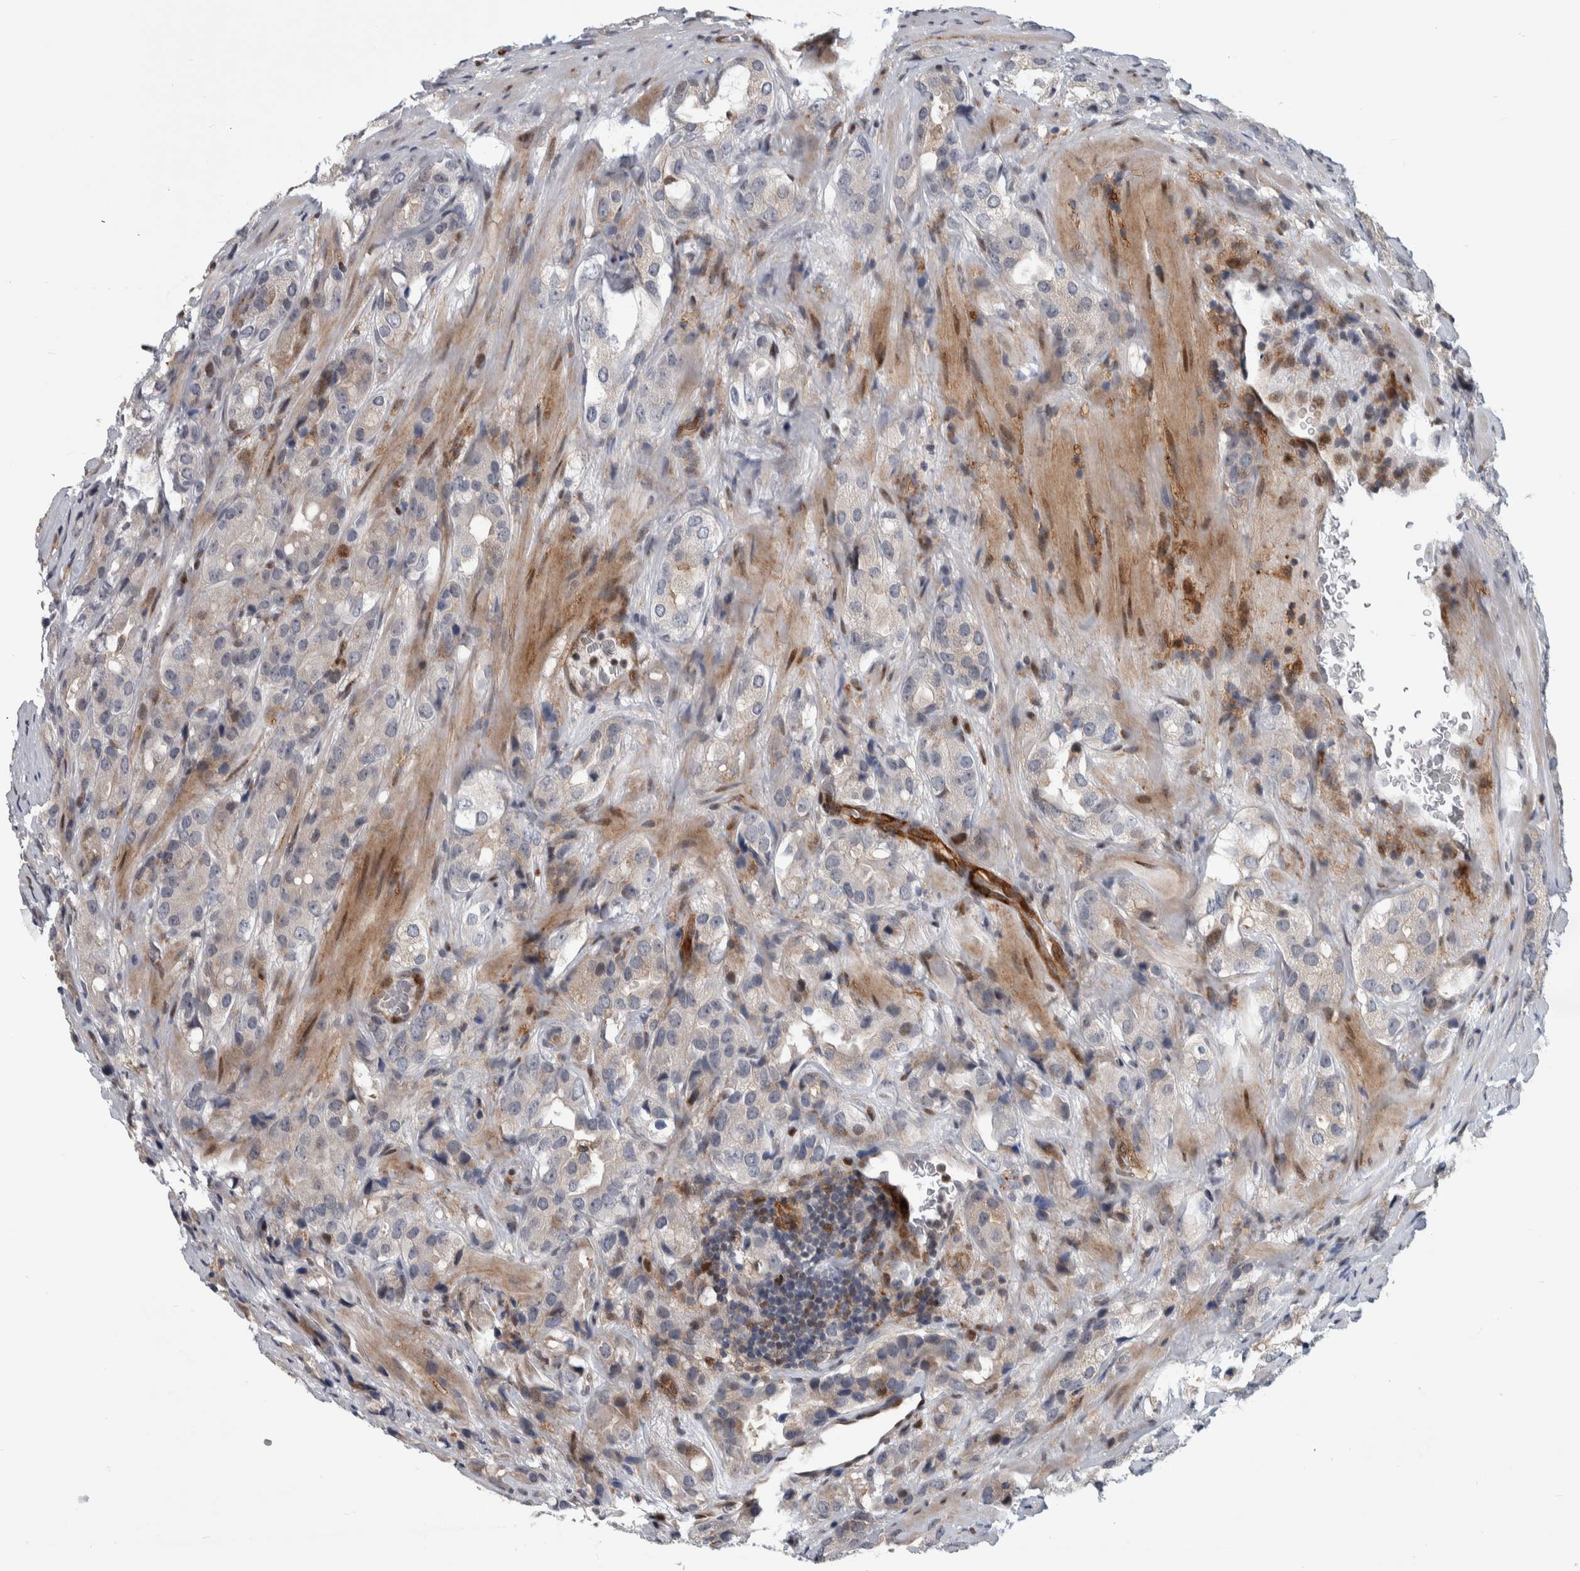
{"staining": {"intensity": "negative", "quantity": "none", "location": "none"}, "tissue": "prostate cancer", "cell_type": "Tumor cells", "image_type": "cancer", "snomed": [{"axis": "morphology", "description": "Adenocarcinoma, High grade"}, {"axis": "topography", "description": "Prostate"}], "caption": "This is a photomicrograph of immunohistochemistry staining of prostate cancer (adenocarcinoma (high-grade)), which shows no positivity in tumor cells.", "gene": "MSL1", "patient": {"sex": "male", "age": 63}}